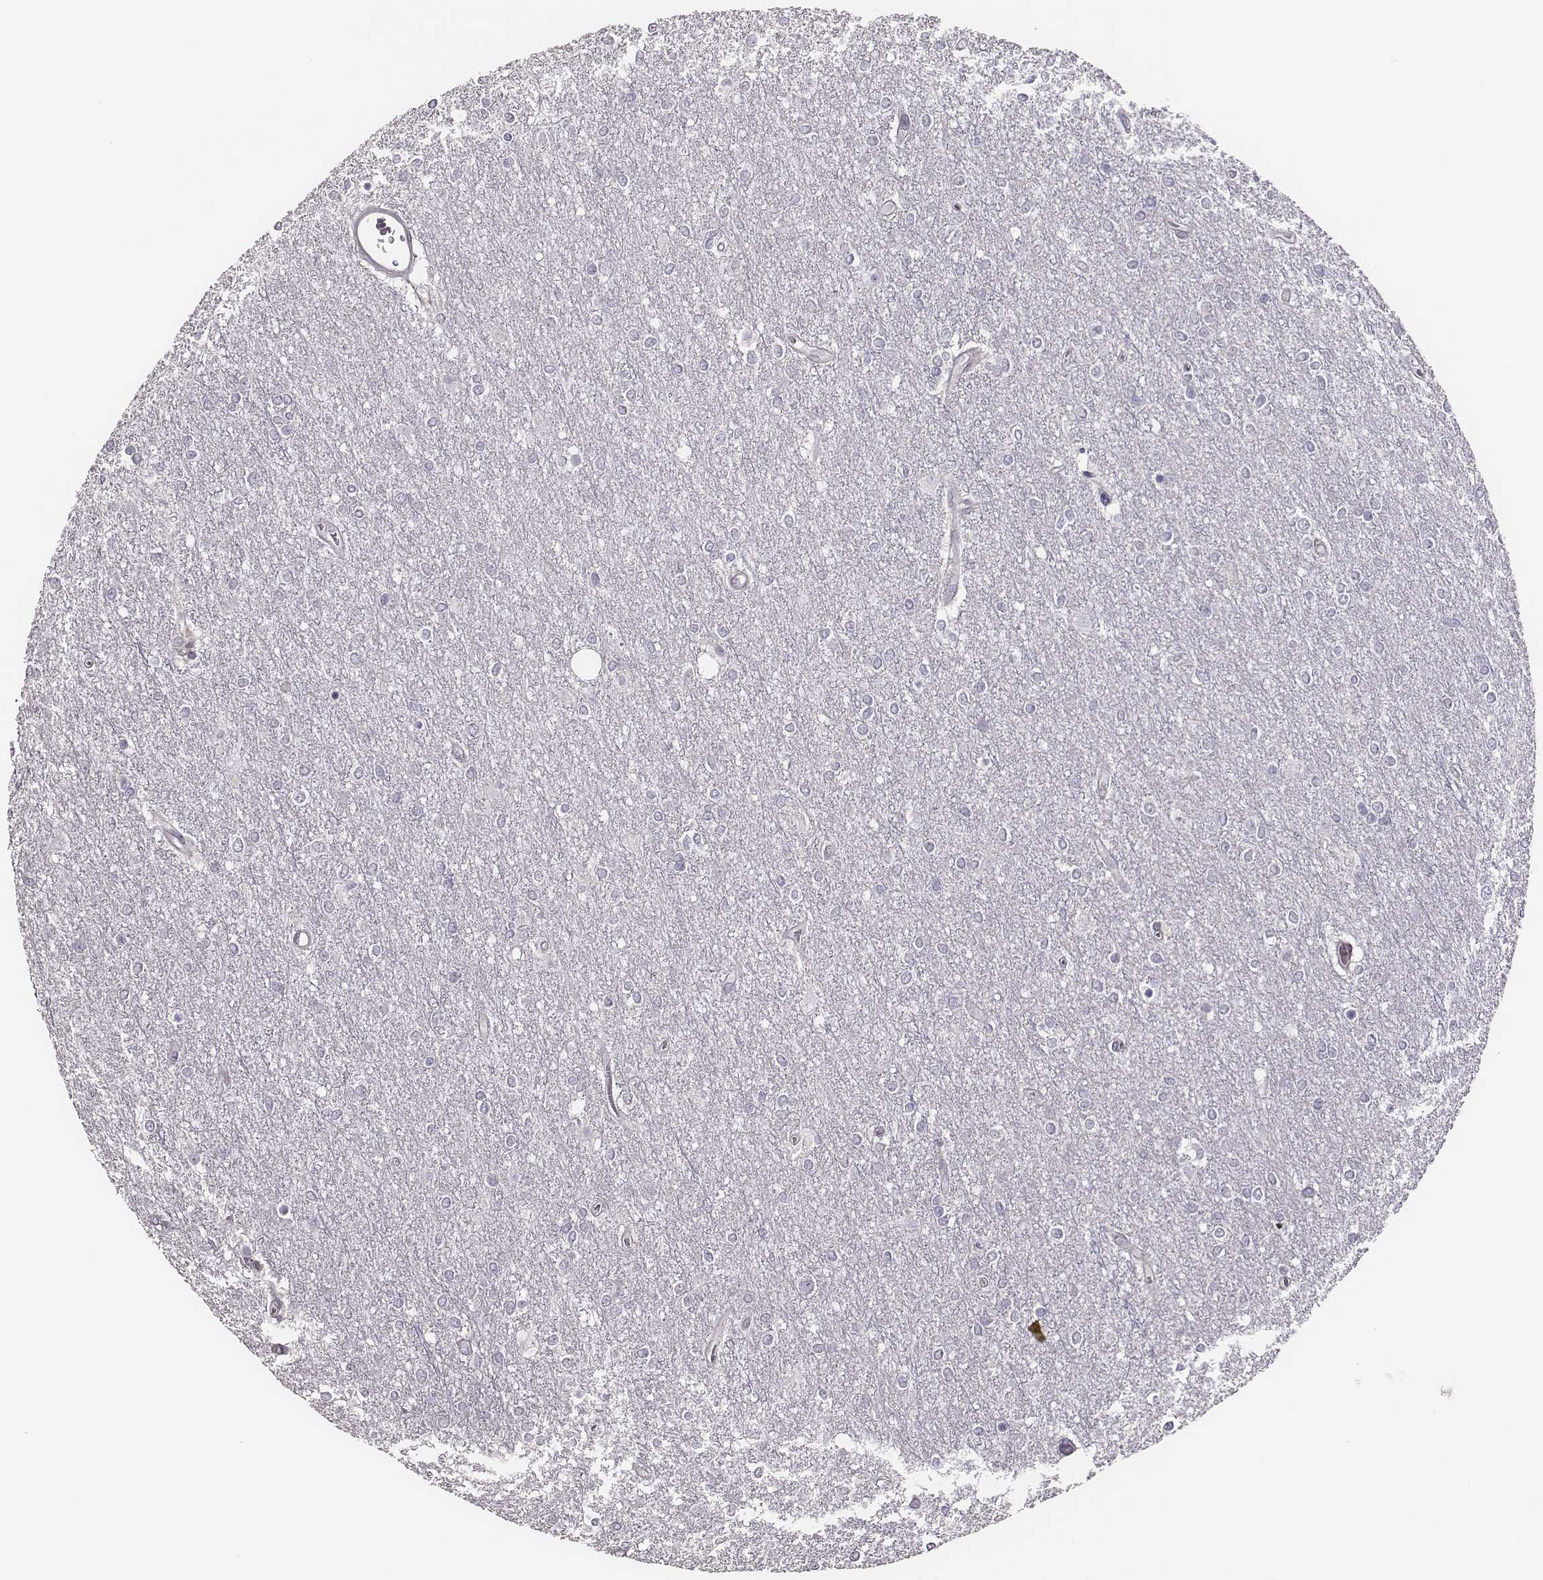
{"staining": {"intensity": "negative", "quantity": "none", "location": "none"}, "tissue": "glioma", "cell_type": "Tumor cells", "image_type": "cancer", "snomed": [{"axis": "morphology", "description": "Glioma, malignant, High grade"}, {"axis": "topography", "description": "Brain"}], "caption": "Human glioma stained for a protein using immunohistochemistry (IHC) exhibits no expression in tumor cells.", "gene": "SCML2", "patient": {"sex": "female", "age": 61}}